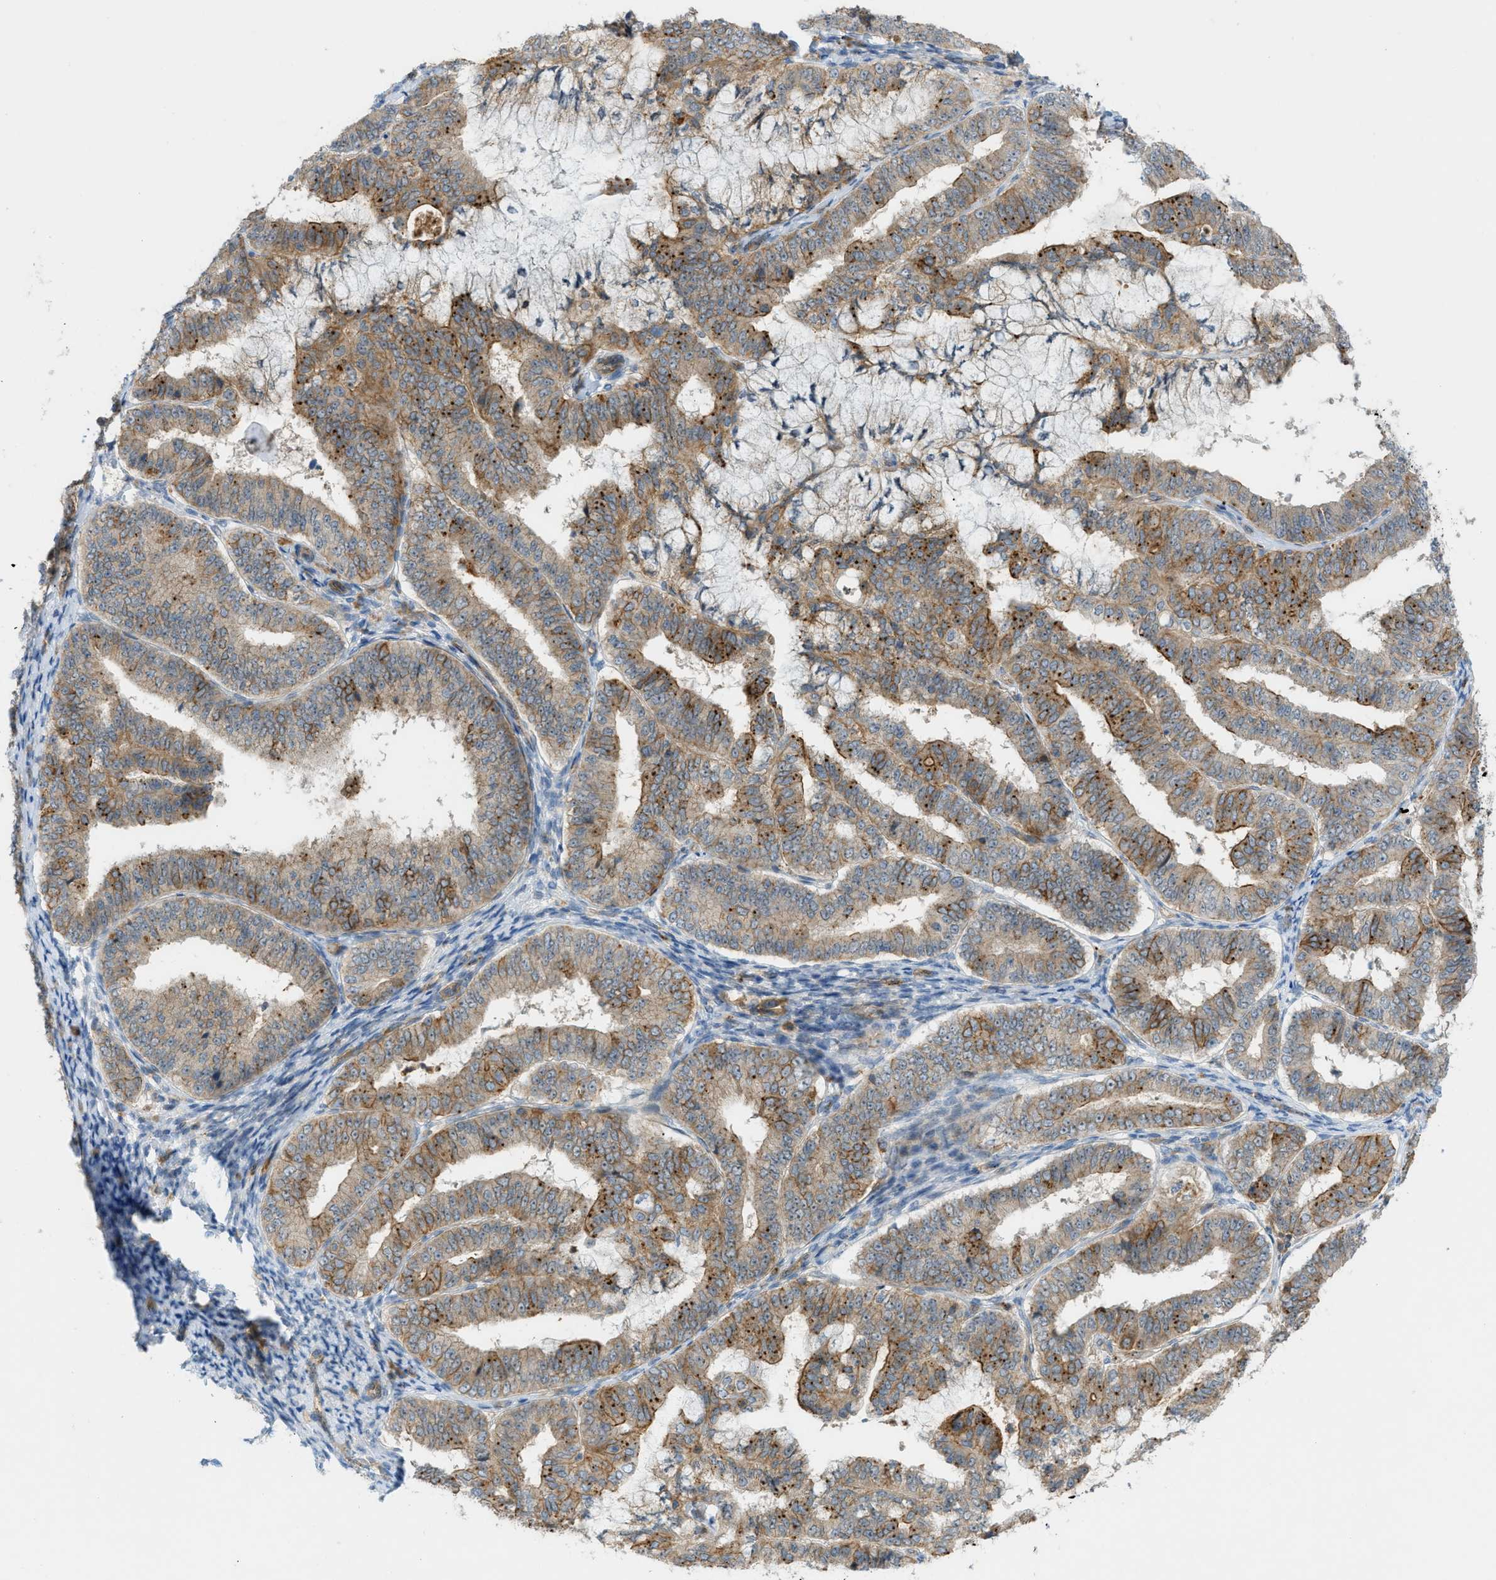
{"staining": {"intensity": "moderate", "quantity": "25%-75%", "location": "cytoplasmic/membranous"}, "tissue": "endometrial cancer", "cell_type": "Tumor cells", "image_type": "cancer", "snomed": [{"axis": "morphology", "description": "Adenocarcinoma, NOS"}, {"axis": "topography", "description": "Endometrium"}], "caption": "This histopathology image displays endometrial adenocarcinoma stained with IHC to label a protein in brown. The cytoplasmic/membranous of tumor cells show moderate positivity for the protein. Nuclei are counter-stained blue.", "gene": "GRK6", "patient": {"sex": "female", "age": 63}}